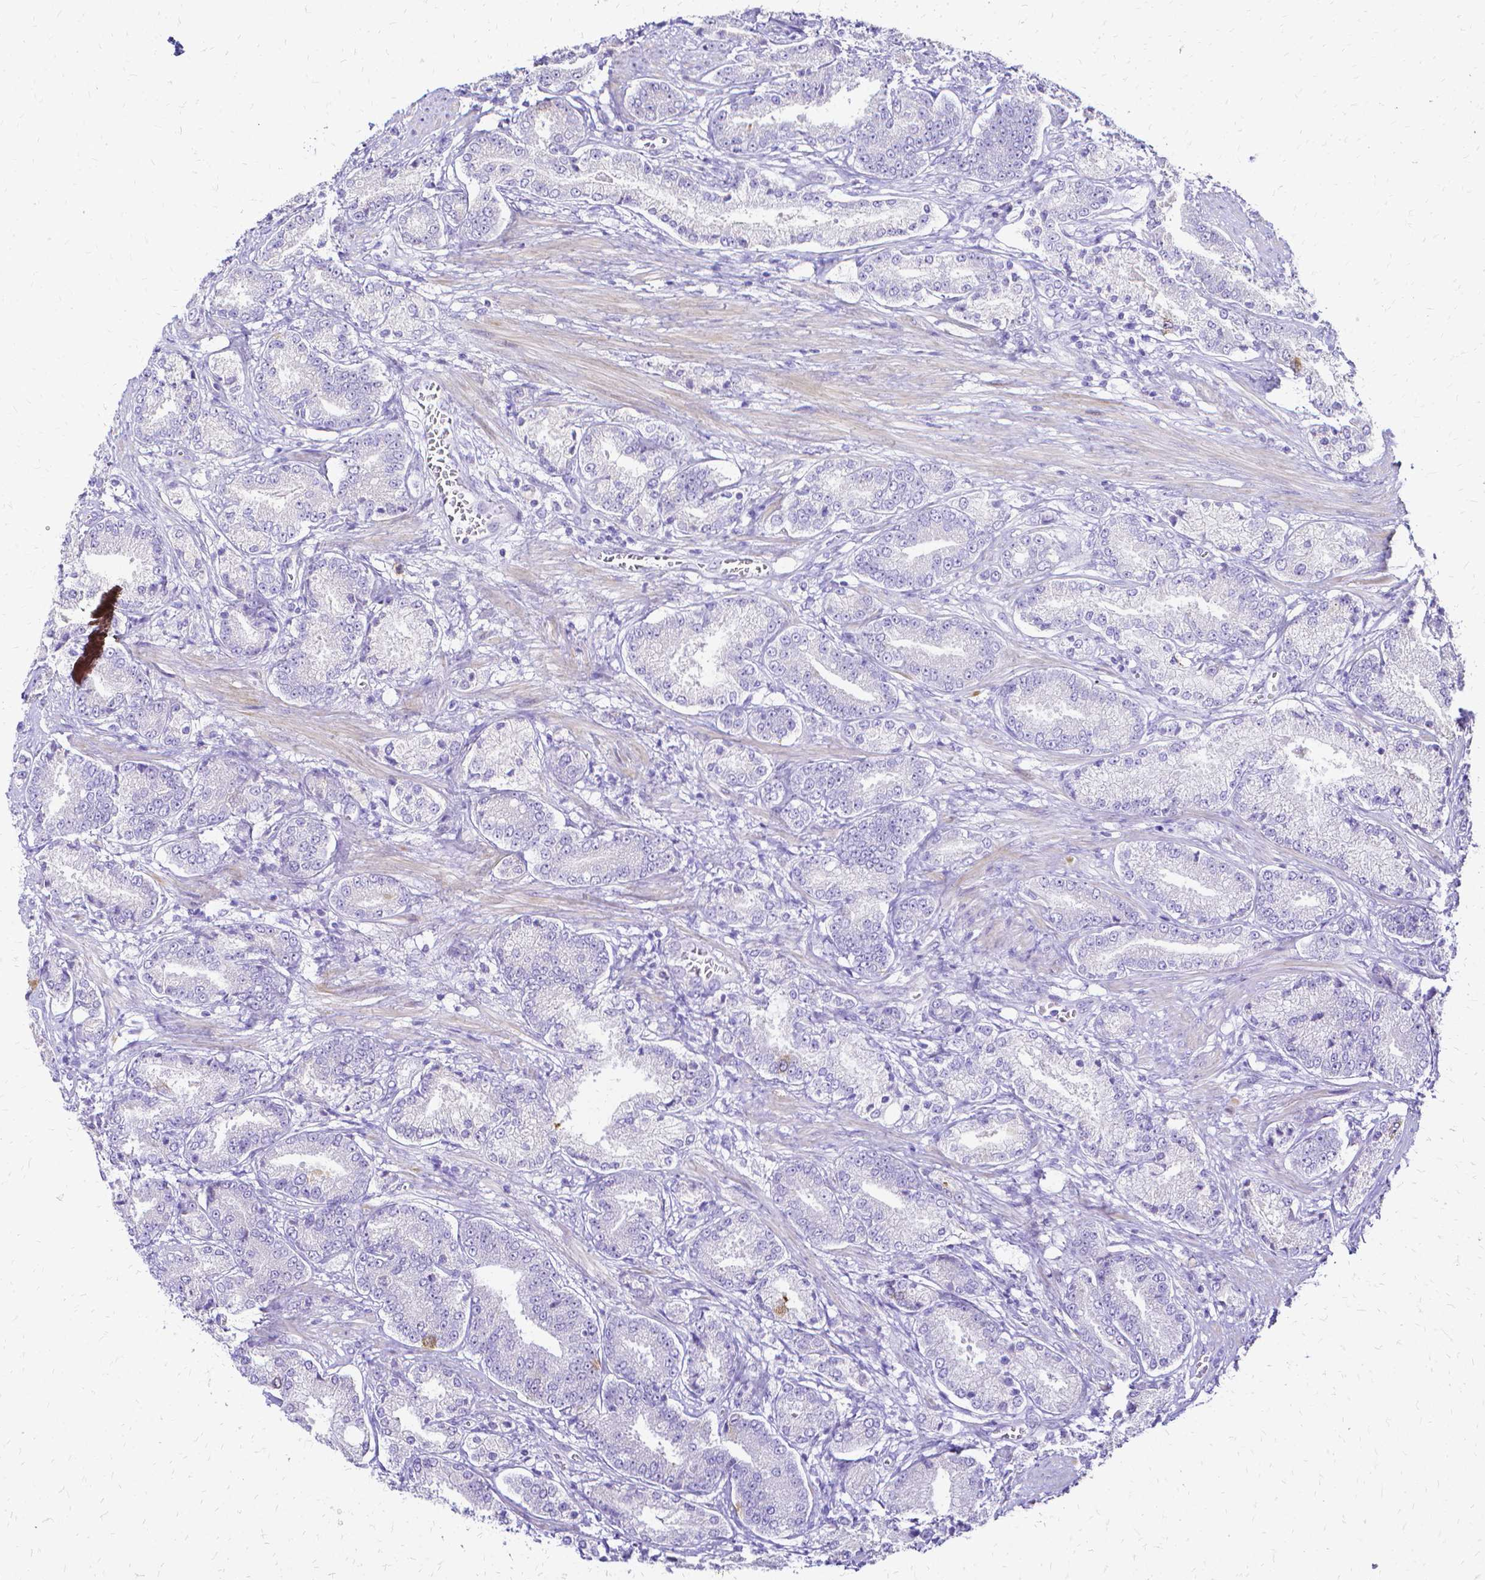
{"staining": {"intensity": "negative", "quantity": "none", "location": "none"}, "tissue": "prostate cancer", "cell_type": "Tumor cells", "image_type": "cancer", "snomed": [{"axis": "morphology", "description": "Adenocarcinoma, High grade"}, {"axis": "topography", "description": "Prostate and seminal vesicle, NOS"}], "caption": "An image of human adenocarcinoma (high-grade) (prostate) is negative for staining in tumor cells.", "gene": "CCNB1", "patient": {"sex": "male", "age": 61}}